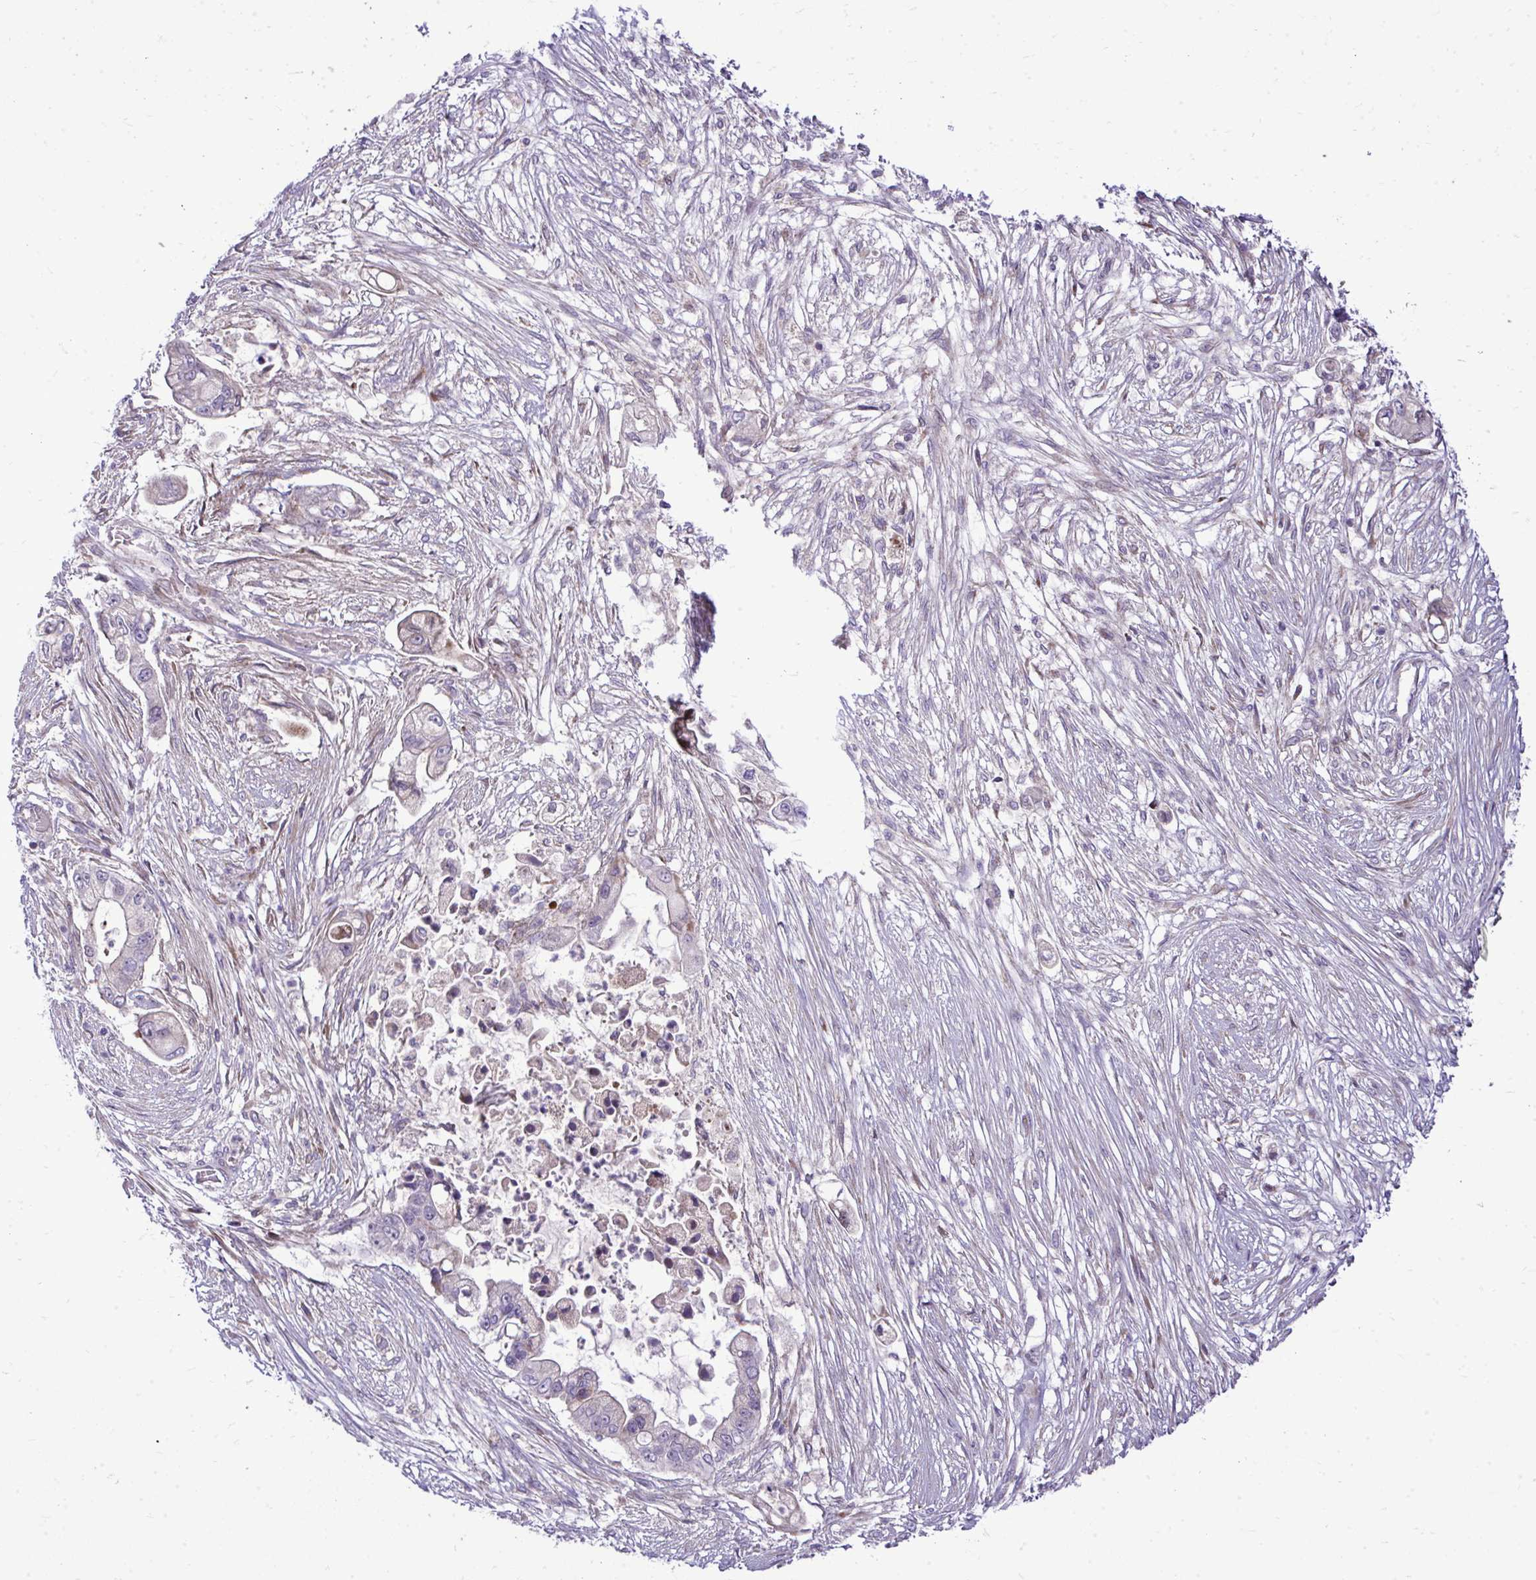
{"staining": {"intensity": "negative", "quantity": "none", "location": "none"}, "tissue": "pancreatic cancer", "cell_type": "Tumor cells", "image_type": "cancer", "snomed": [{"axis": "morphology", "description": "Adenocarcinoma, NOS"}, {"axis": "topography", "description": "Pancreas"}], "caption": "High power microscopy histopathology image of an IHC micrograph of adenocarcinoma (pancreatic), revealing no significant staining in tumor cells. (DAB (3,3'-diaminobenzidine) IHC visualized using brightfield microscopy, high magnification).", "gene": "ZSCAN9", "patient": {"sex": "female", "age": 69}}